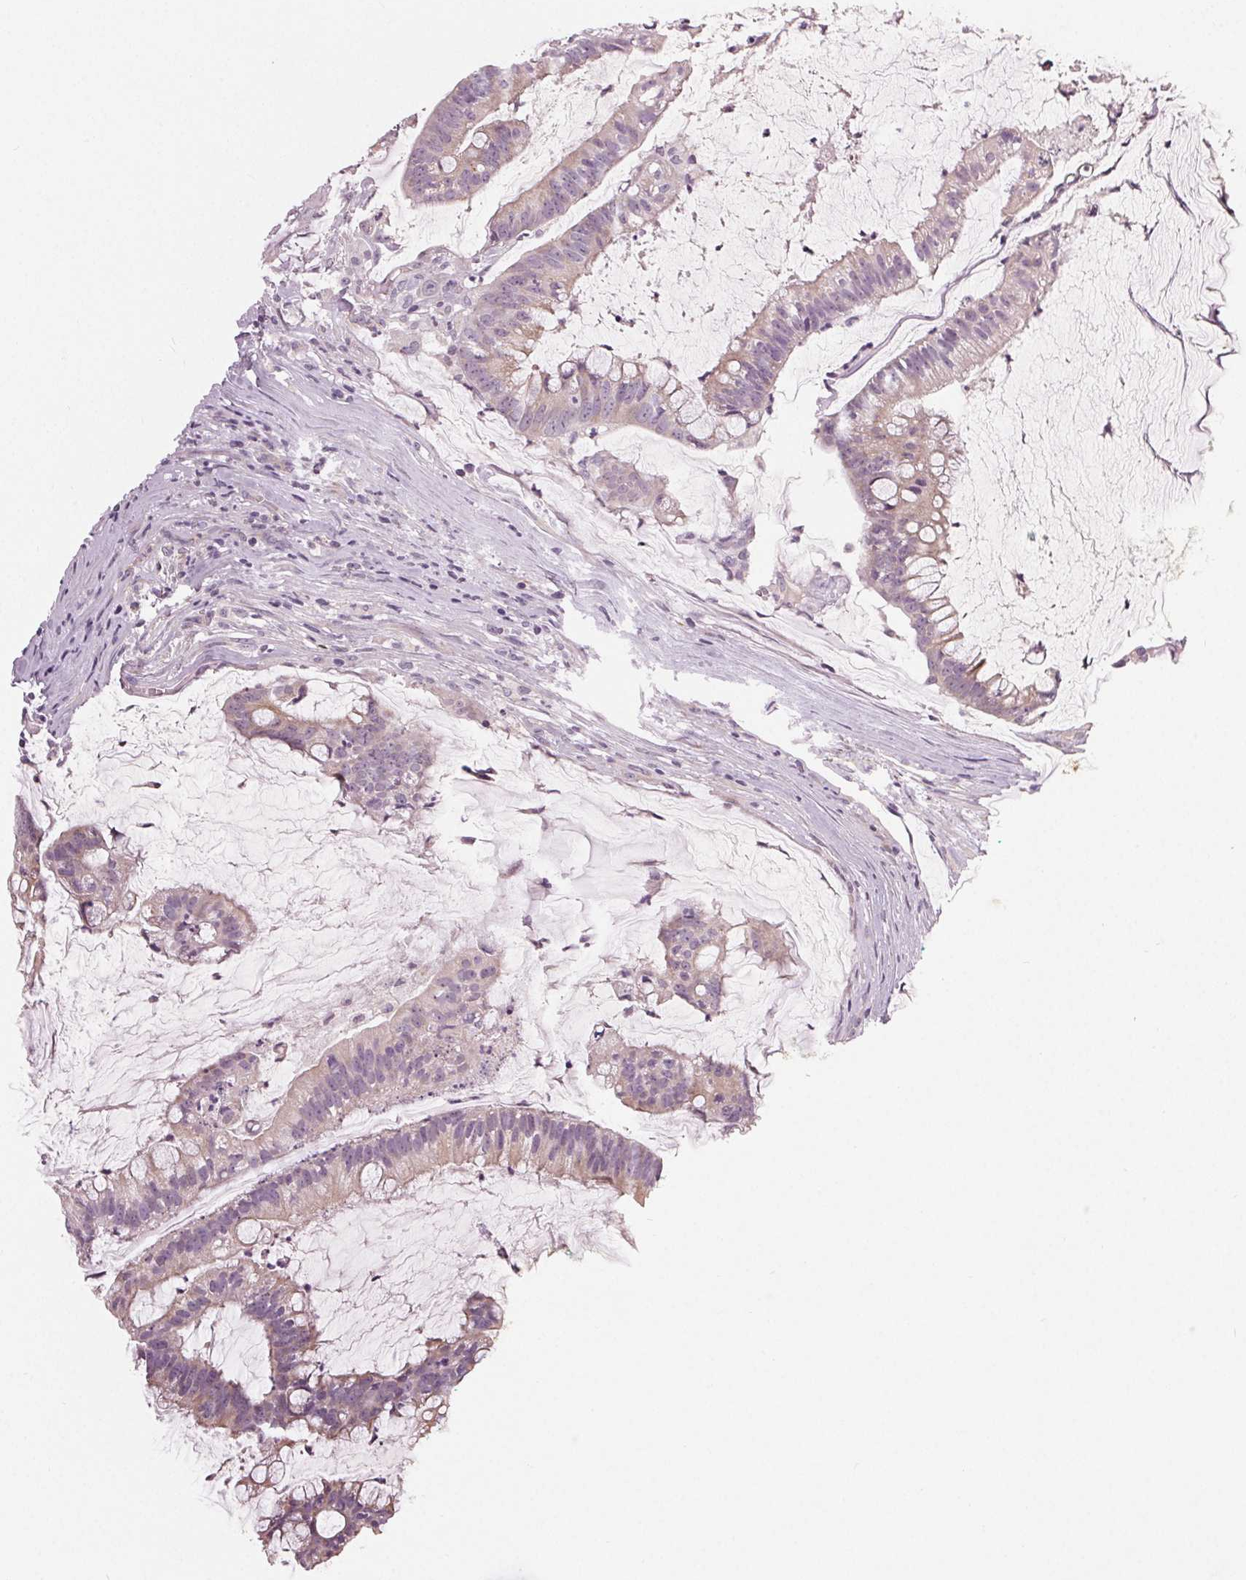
{"staining": {"intensity": "weak", "quantity": "<25%", "location": "cytoplasmic/membranous"}, "tissue": "colorectal cancer", "cell_type": "Tumor cells", "image_type": "cancer", "snomed": [{"axis": "morphology", "description": "Adenocarcinoma, NOS"}, {"axis": "topography", "description": "Colon"}], "caption": "High power microscopy photomicrograph of an IHC micrograph of adenocarcinoma (colorectal), revealing no significant expression in tumor cells. Brightfield microscopy of immunohistochemistry (IHC) stained with DAB (3,3'-diaminobenzidine) (brown) and hematoxylin (blue), captured at high magnification.", "gene": "ZNF605", "patient": {"sex": "male", "age": 62}}